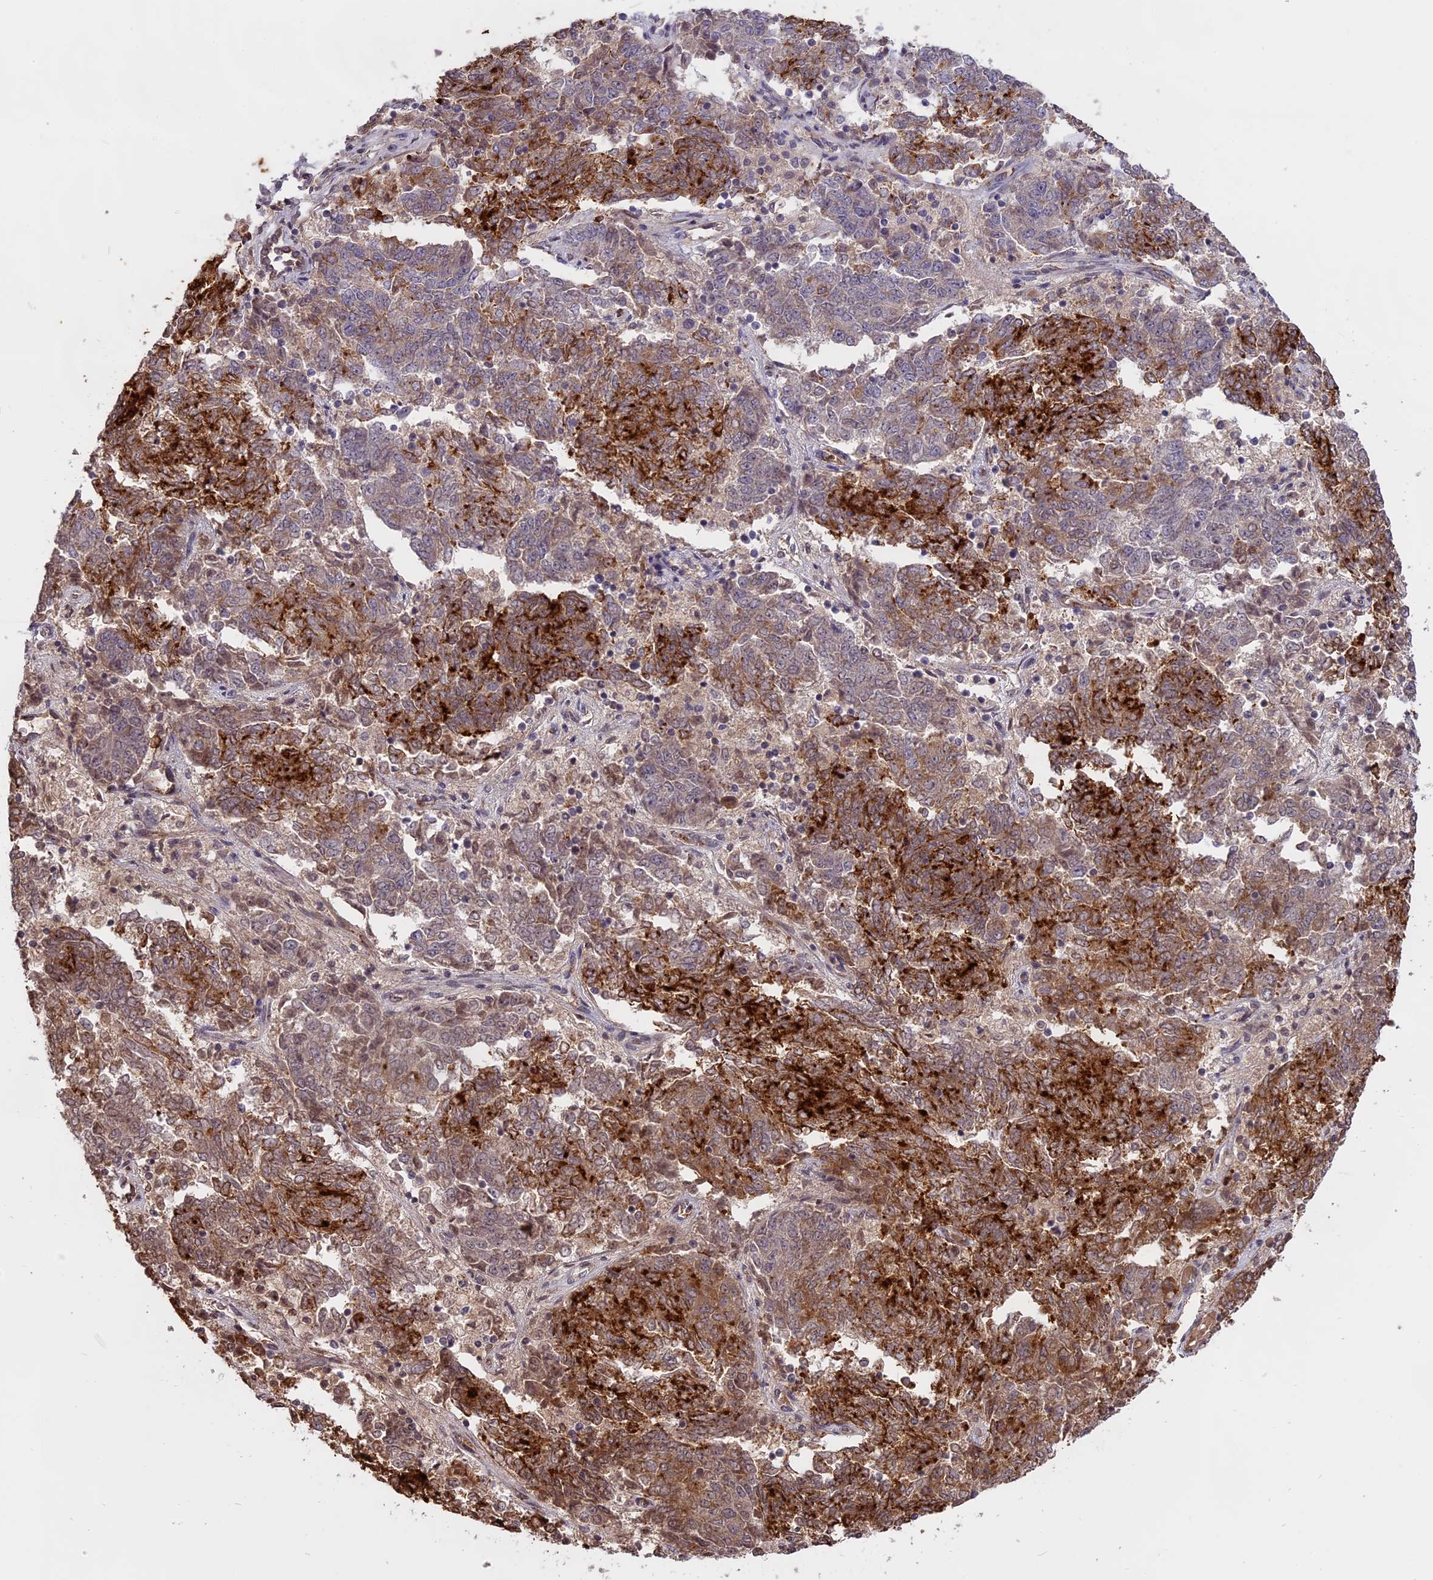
{"staining": {"intensity": "strong", "quantity": "25%-75%", "location": "cytoplasmic/membranous"}, "tissue": "endometrial cancer", "cell_type": "Tumor cells", "image_type": "cancer", "snomed": [{"axis": "morphology", "description": "Adenocarcinoma, NOS"}, {"axis": "topography", "description": "Endometrium"}], "caption": "Immunohistochemistry (IHC) micrograph of human endometrial adenocarcinoma stained for a protein (brown), which displays high levels of strong cytoplasmic/membranous positivity in approximately 25%-75% of tumor cells.", "gene": "WFDC2", "patient": {"sex": "female", "age": 80}}